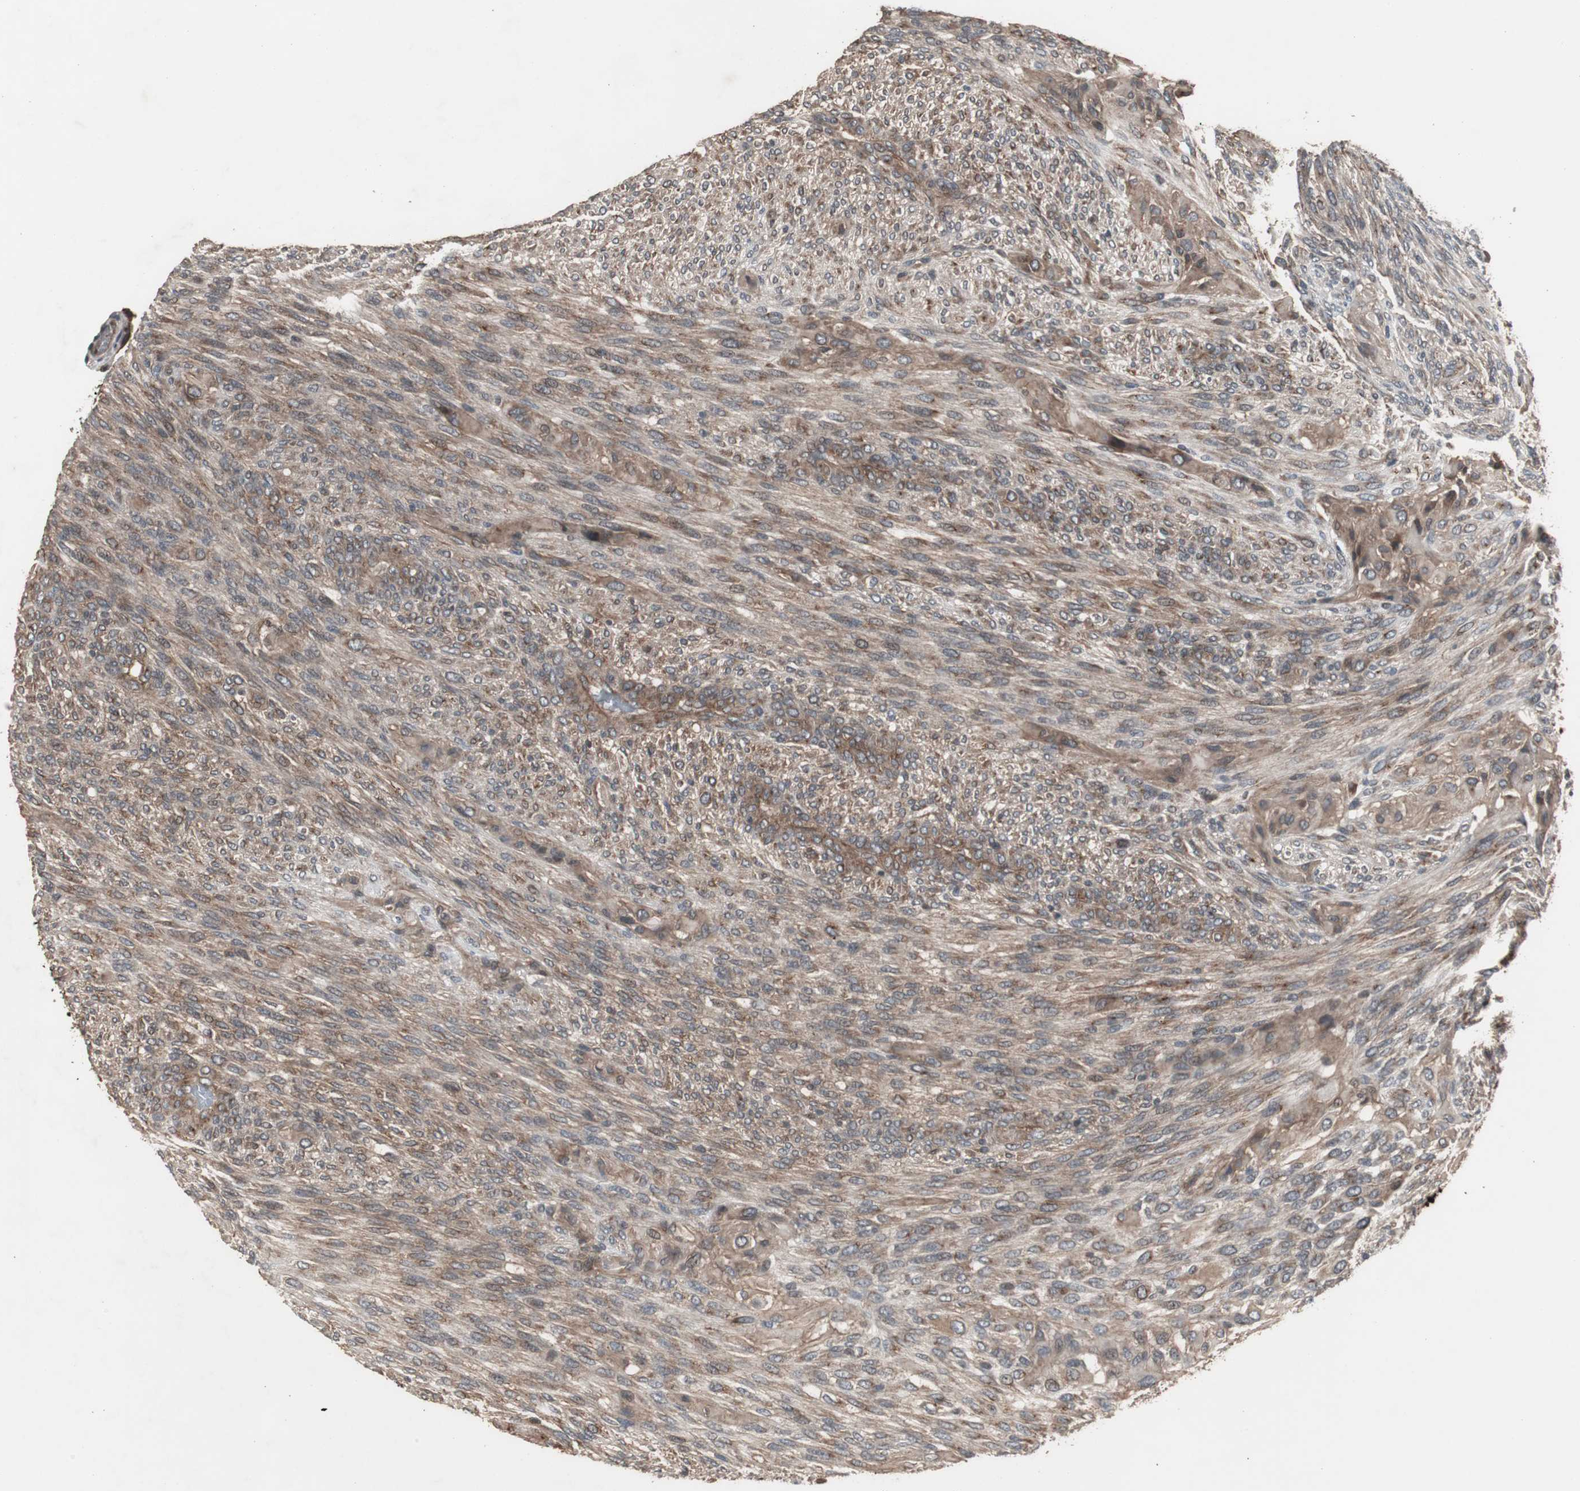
{"staining": {"intensity": "moderate", "quantity": ">75%", "location": "cytoplasmic/membranous"}, "tissue": "glioma", "cell_type": "Tumor cells", "image_type": "cancer", "snomed": [{"axis": "morphology", "description": "Glioma, malignant, High grade"}, {"axis": "topography", "description": "Cerebral cortex"}], "caption": "Approximately >75% of tumor cells in malignant glioma (high-grade) show moderate cytoplasmic/membranous protein expression as visualized by brown immunohistochemical staining.", "gene": "ATP2B2", "patient": {"sex": "female", "age": 55}}